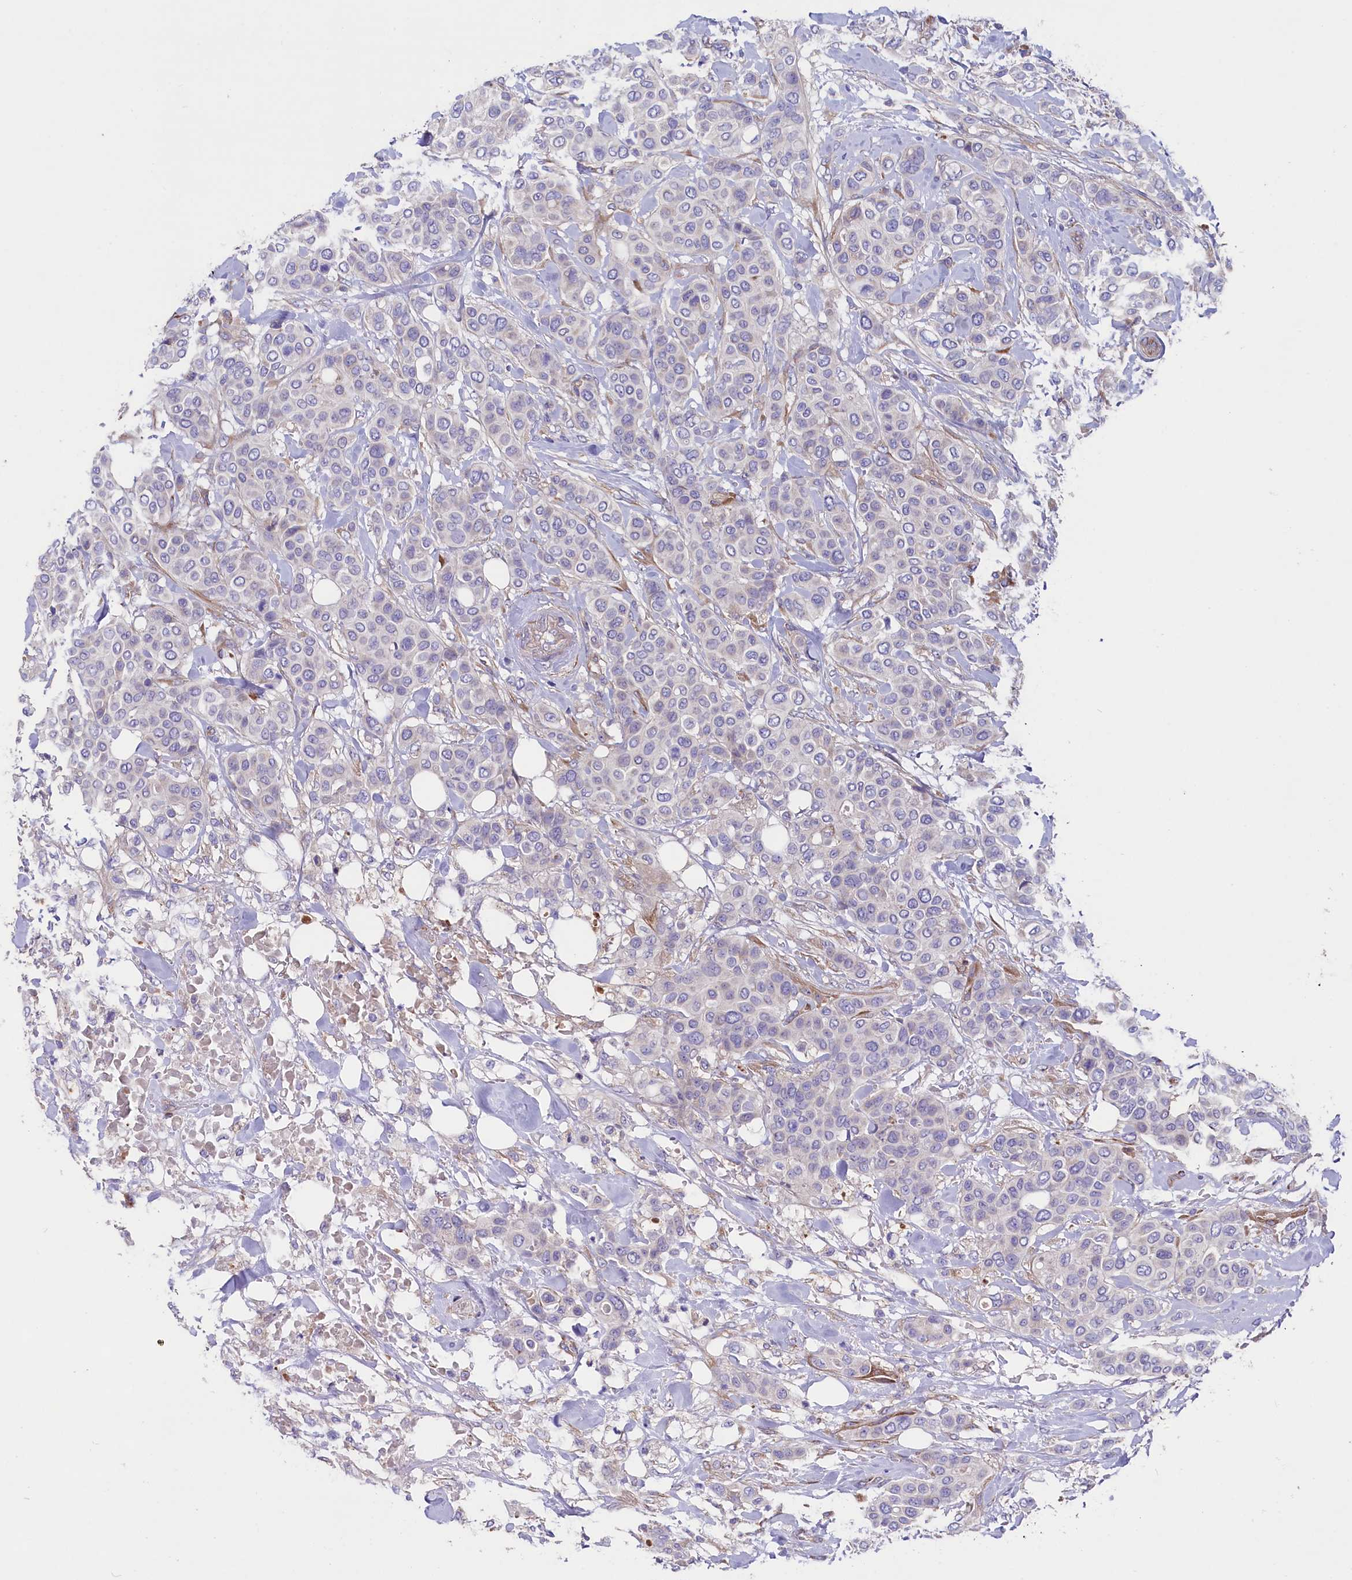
{"staining": {"intensity": "negative", "quantity": "none", "location": "none"}, "tissue": "breast cancer", "cell_type": "Tumor cells", "image_type": "cancer", "snomed": [{"axis": "morphology", "description": "Lobular carcinoma"}, {"axis": "topography", "description": "Breast"}], "caption": "IHC of lobular carcinoma (breast) exhibits no staining in tumor cells.", "gene": "GPR108", "patient": {"sex": "female", "age": 51}}